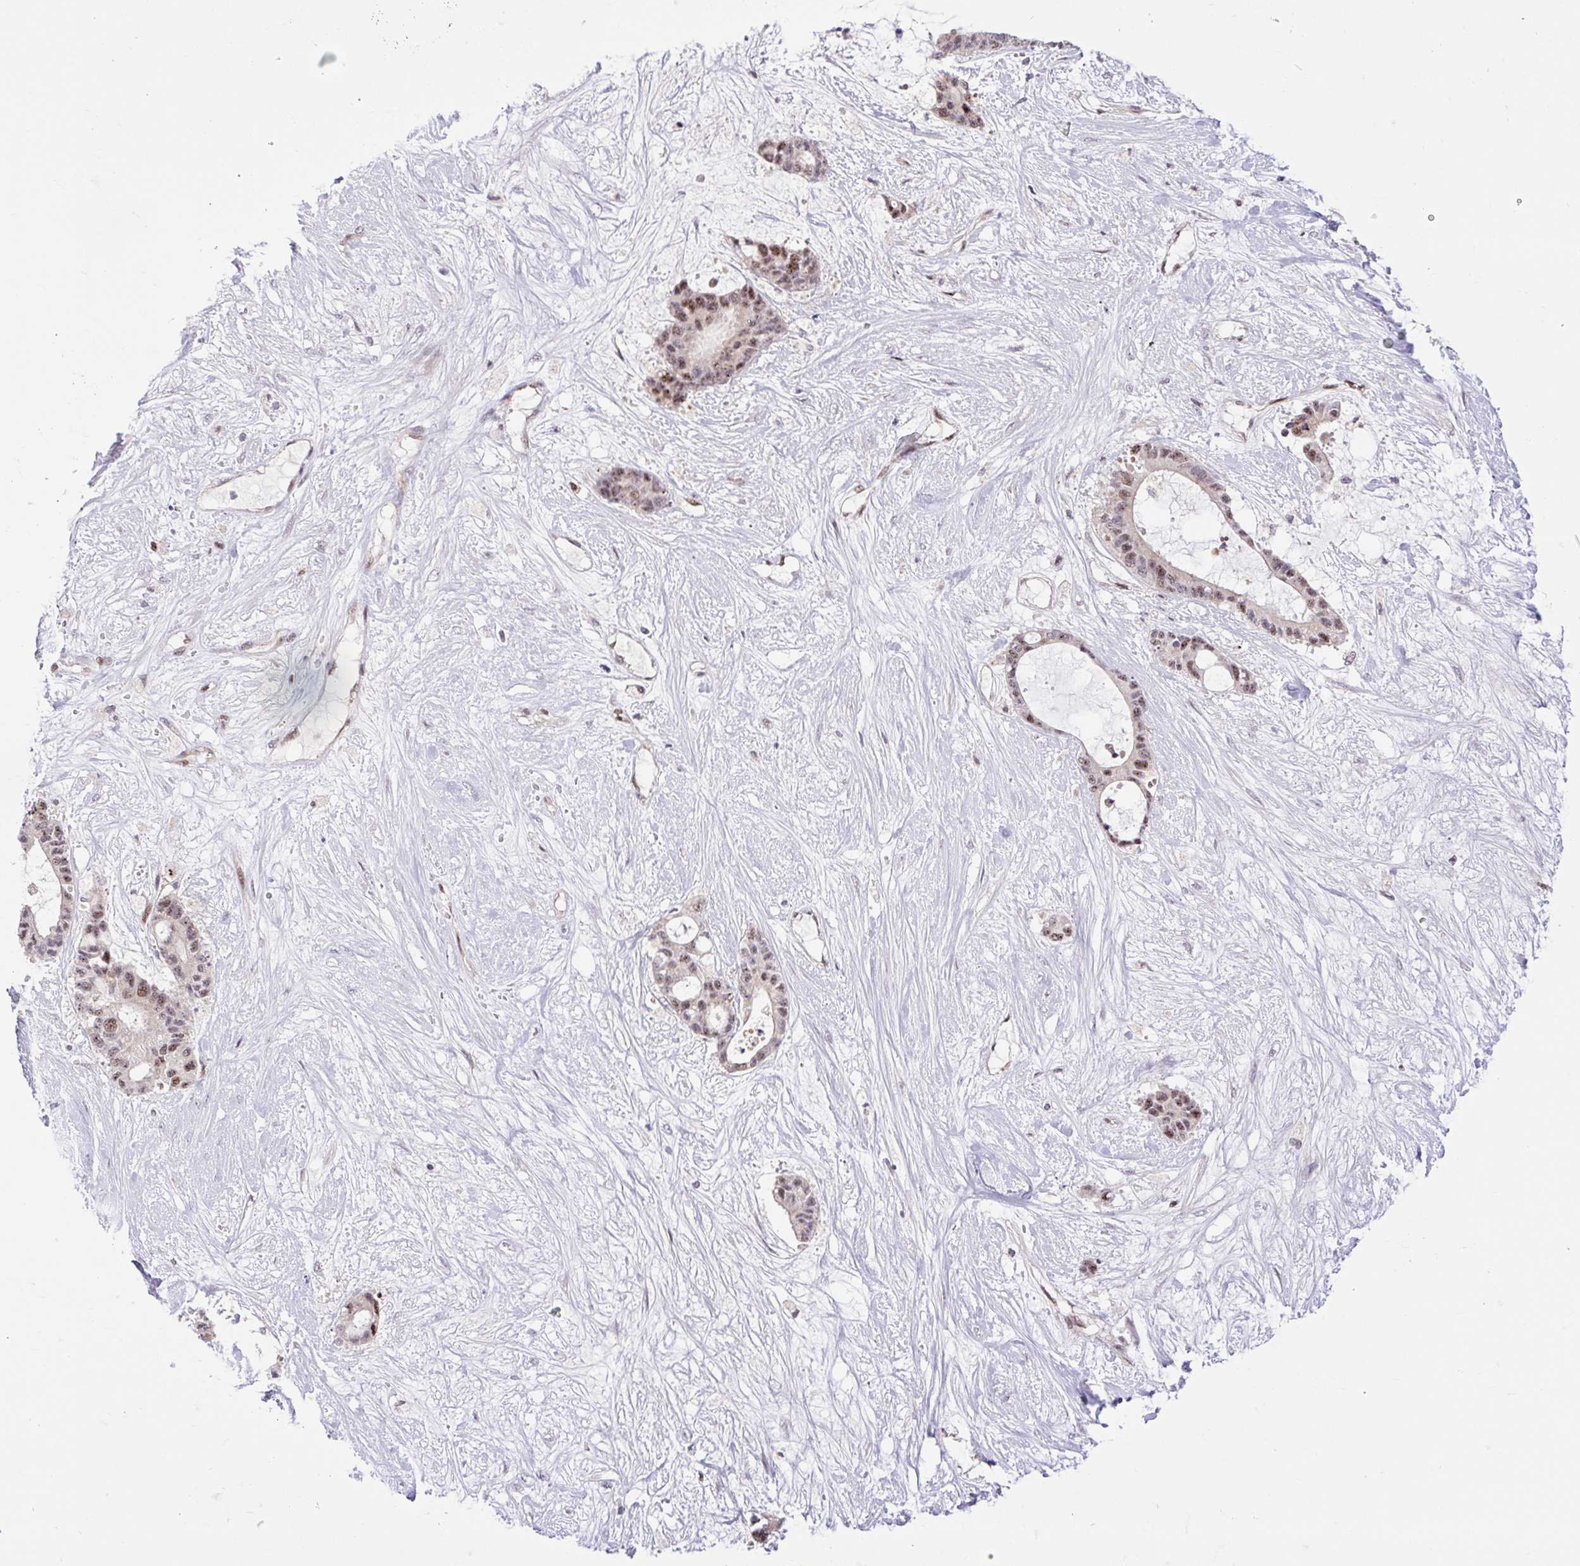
{"staining": {"intensity": "moderate", "quantity": "25%-75%", "location": "nuclear"}, "tissue": "liver cancer", "cell_type": "Tumor cells", "image_type": "cancer", "snomed": [{"axis": "morphology", "description": "Normal tissue, NOS"}, {"axis": "morphology", "description": "Cholangiocarcinoma"}, {"axis": "topography", "description": "Liver"}, {"axis": "topography", "description": "Peripheral nerve tissue"}], "caption": "Approximately 25%-75% of tumor cells in human liver cancer (cholangiocarcinoma) show moderate nuclear protein expression as visualized by brown immunohistochemical staining.", "gene": "ERG", "patient": {"sex": "female", "age": 73}}